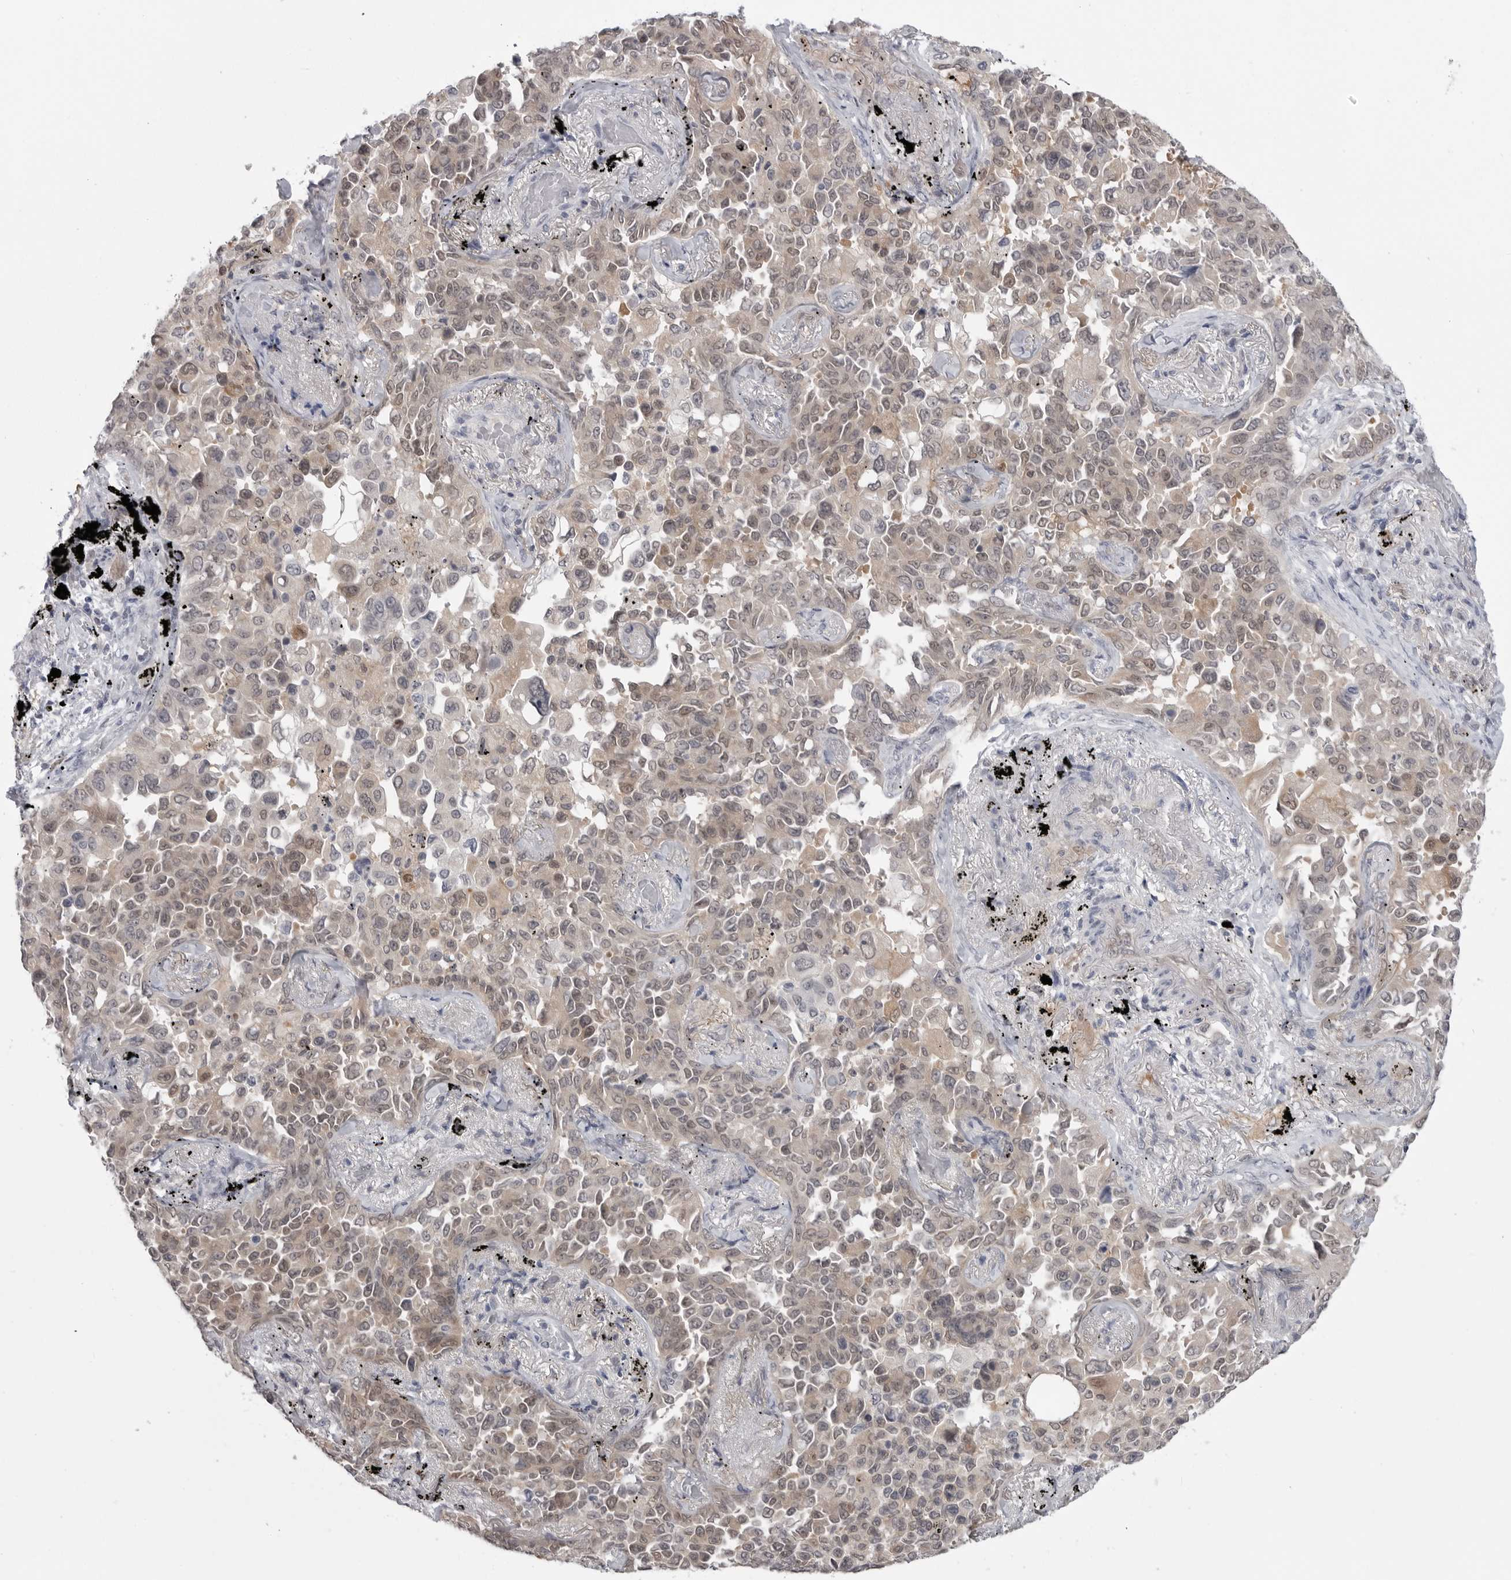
{"staining": {"intensity": "weak", "quantity": ">75%", "location": "cytoplasmic/membranous,nuclear"}, "tissue": "lung cancer", "cell_type": "Tumor cells", "image_type": "cancer", "snomed": [{"axis": "morphology", "description": "Adenocarcinoma, NOS"}, {"axis": "topography", "description": "Lung"}], "caption": "Weak cytoplasmic/membranous and nuclear expression is identified in approximately >75% of tumor cells in lung cancer. The staining is performed using DAB (3,3'-diaminobenzidine) brown chromogen to label protein expression. The nuclei are counter-stained blue using hematoxylin.", "gene": "PNPO", "patient": {"sex": "female", "age": 67}}